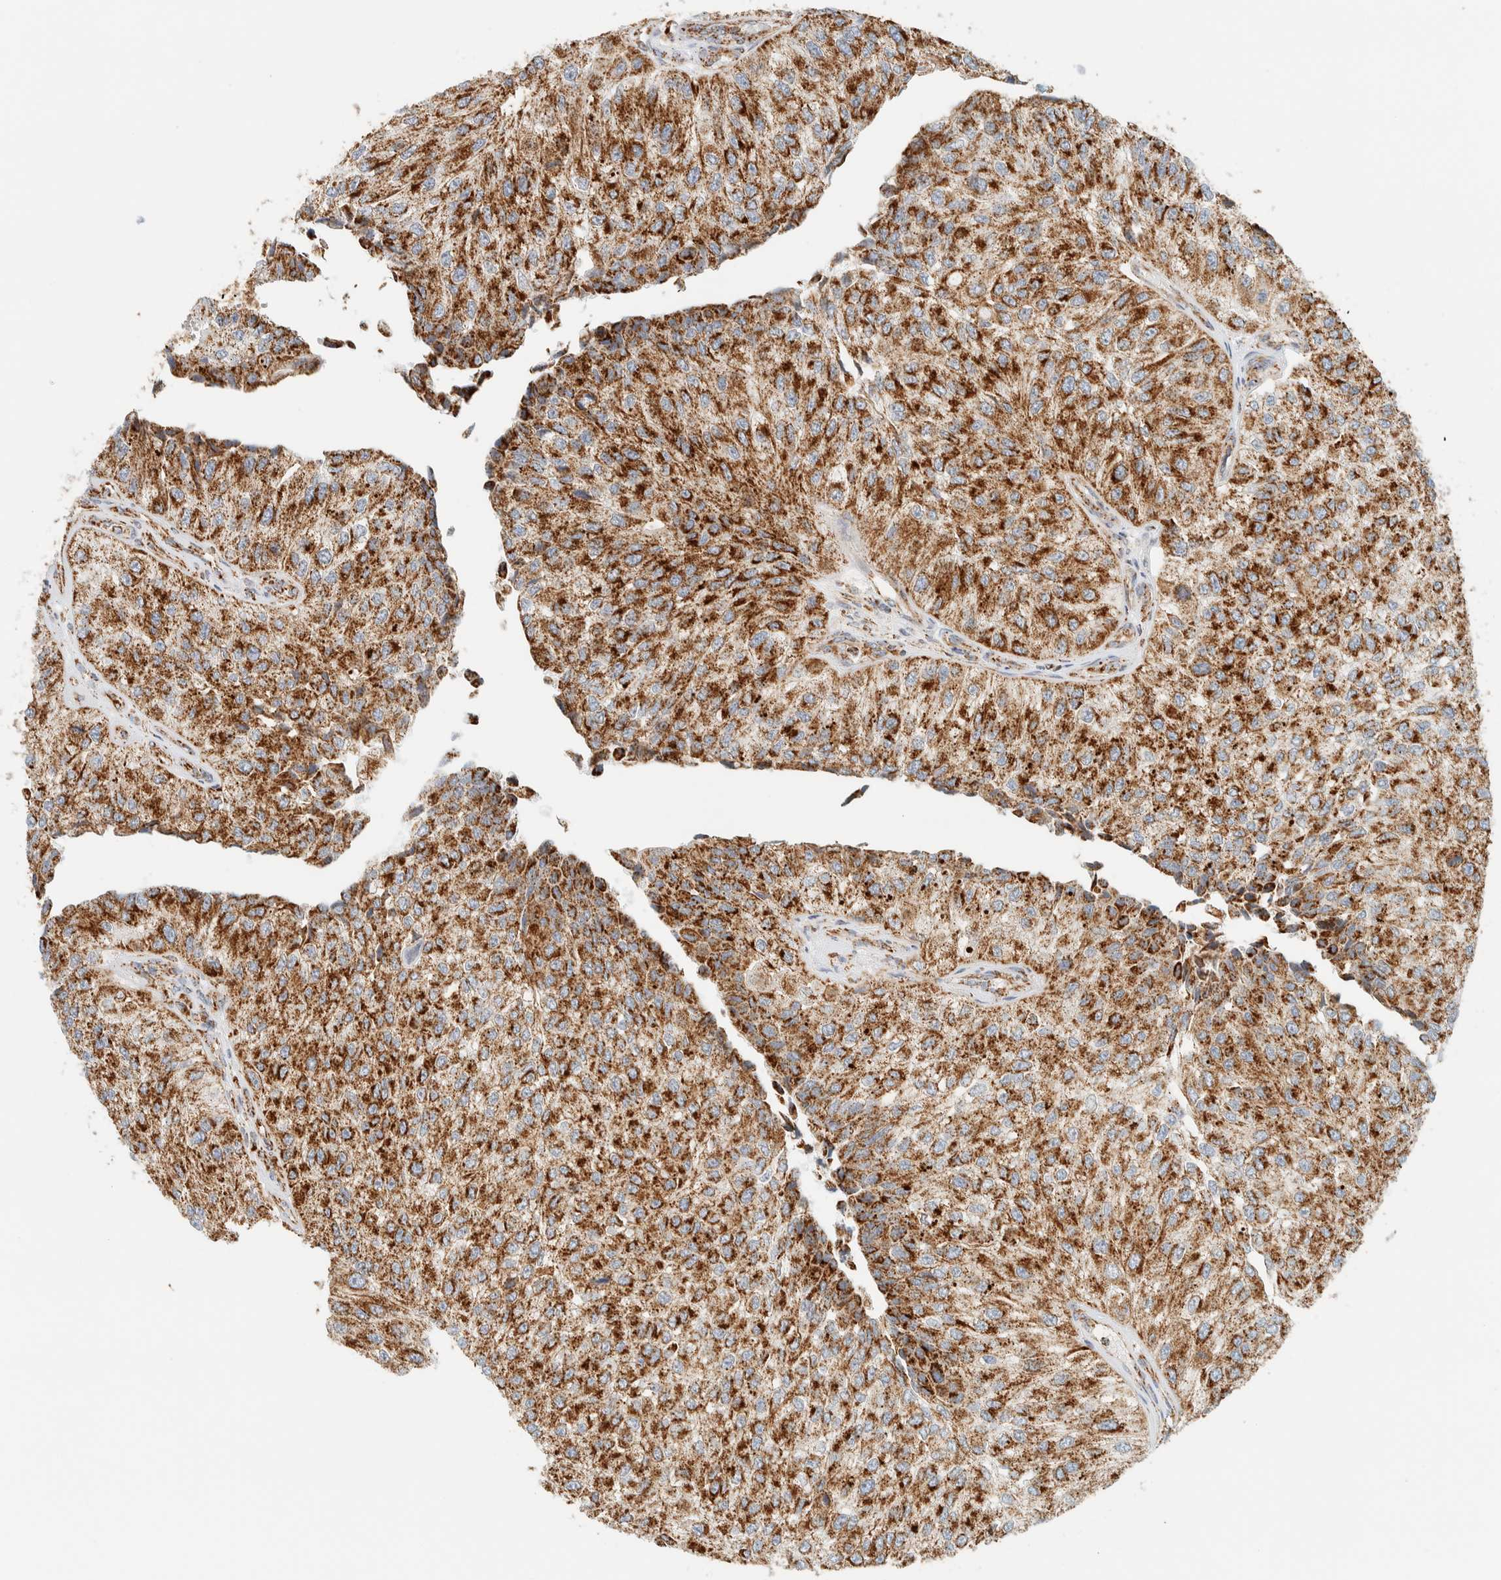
{"staining": {"intensity": "strong", "quantity": ">75%", "location": "cytoplasmic/membranous"}, "tissue": "urothelial cancer", "cell_type": "Tumor cells", "image_type": "cancer", "snomed": [{"axis": "morphology", "description": "Urothelial carcinoma, High grade"}, {"axis": "topography", "description": "Kidney"}, {"axis": "topography", "description": "Urinary bladder"}], "caption": "An image showing strong cytoplasmic/membranous positivity in about >75% of tumor cells in urothelial cancer, as visualized by brown immunohistochemical staining.", "gene": "KIFAP3", "patient": {"sex": "male", "age": 77}}